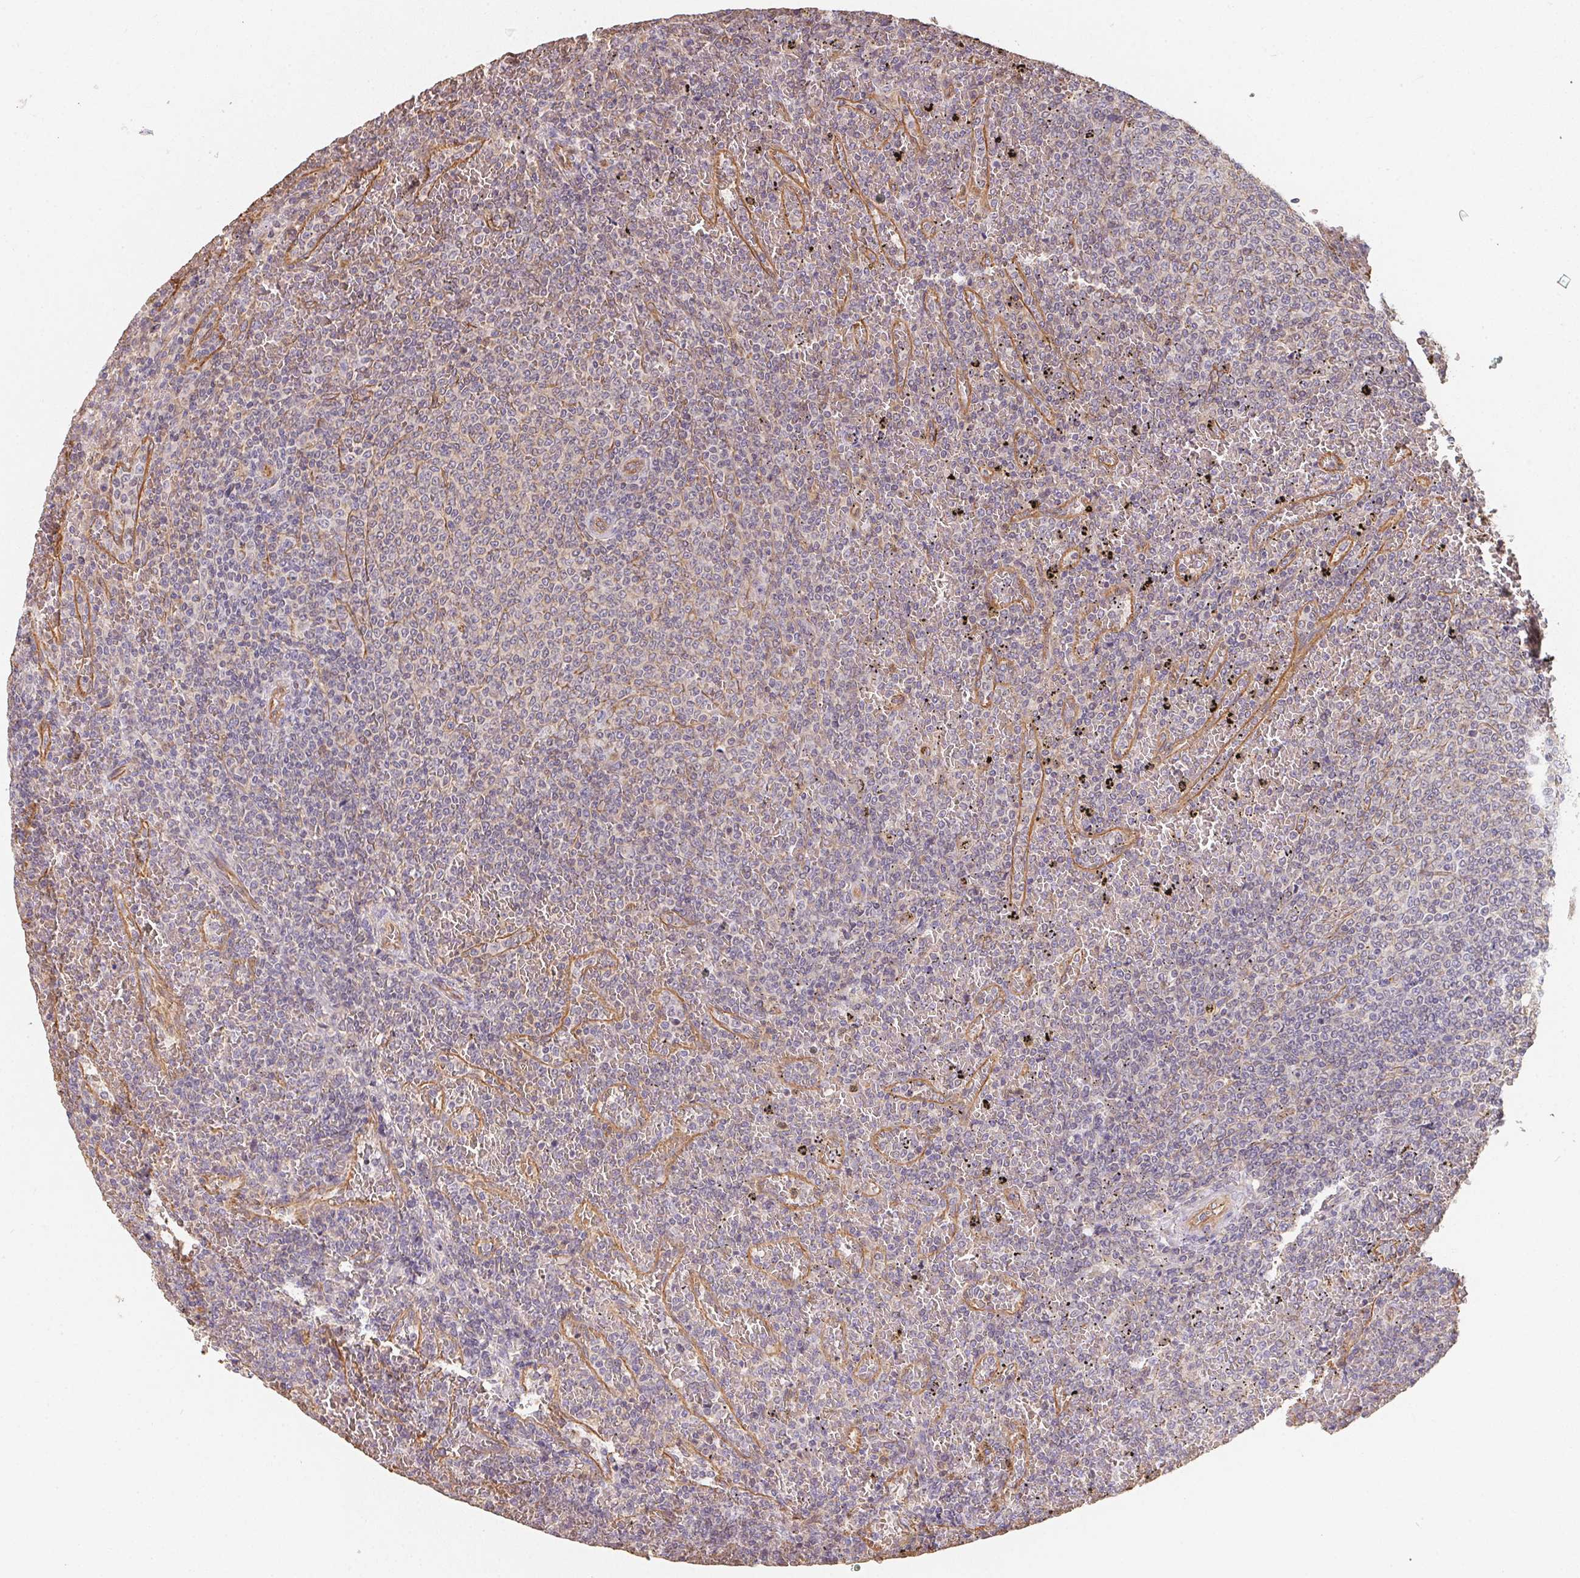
{"staining": {"intensity": "negative", "quantity": "none", "location": "none"}, "tissue": "lymphoma", "cell_type": "Tumor cells", "image_type": "cancer", "snomed": [{"axis": "morphology", "description": "Malignant lymphoma, non-Hodgkin's type, Low grade"}, {"axis": "topography", "description": "Spleen"}], "caption": "Immunohistochemical staining of human lymphoma displays no significant staining in tumor cells. (IHC, brightfield microscopy, high magnification).", "gene": "TBKBP1", "patient": {"sex": "female", "age": 77}}